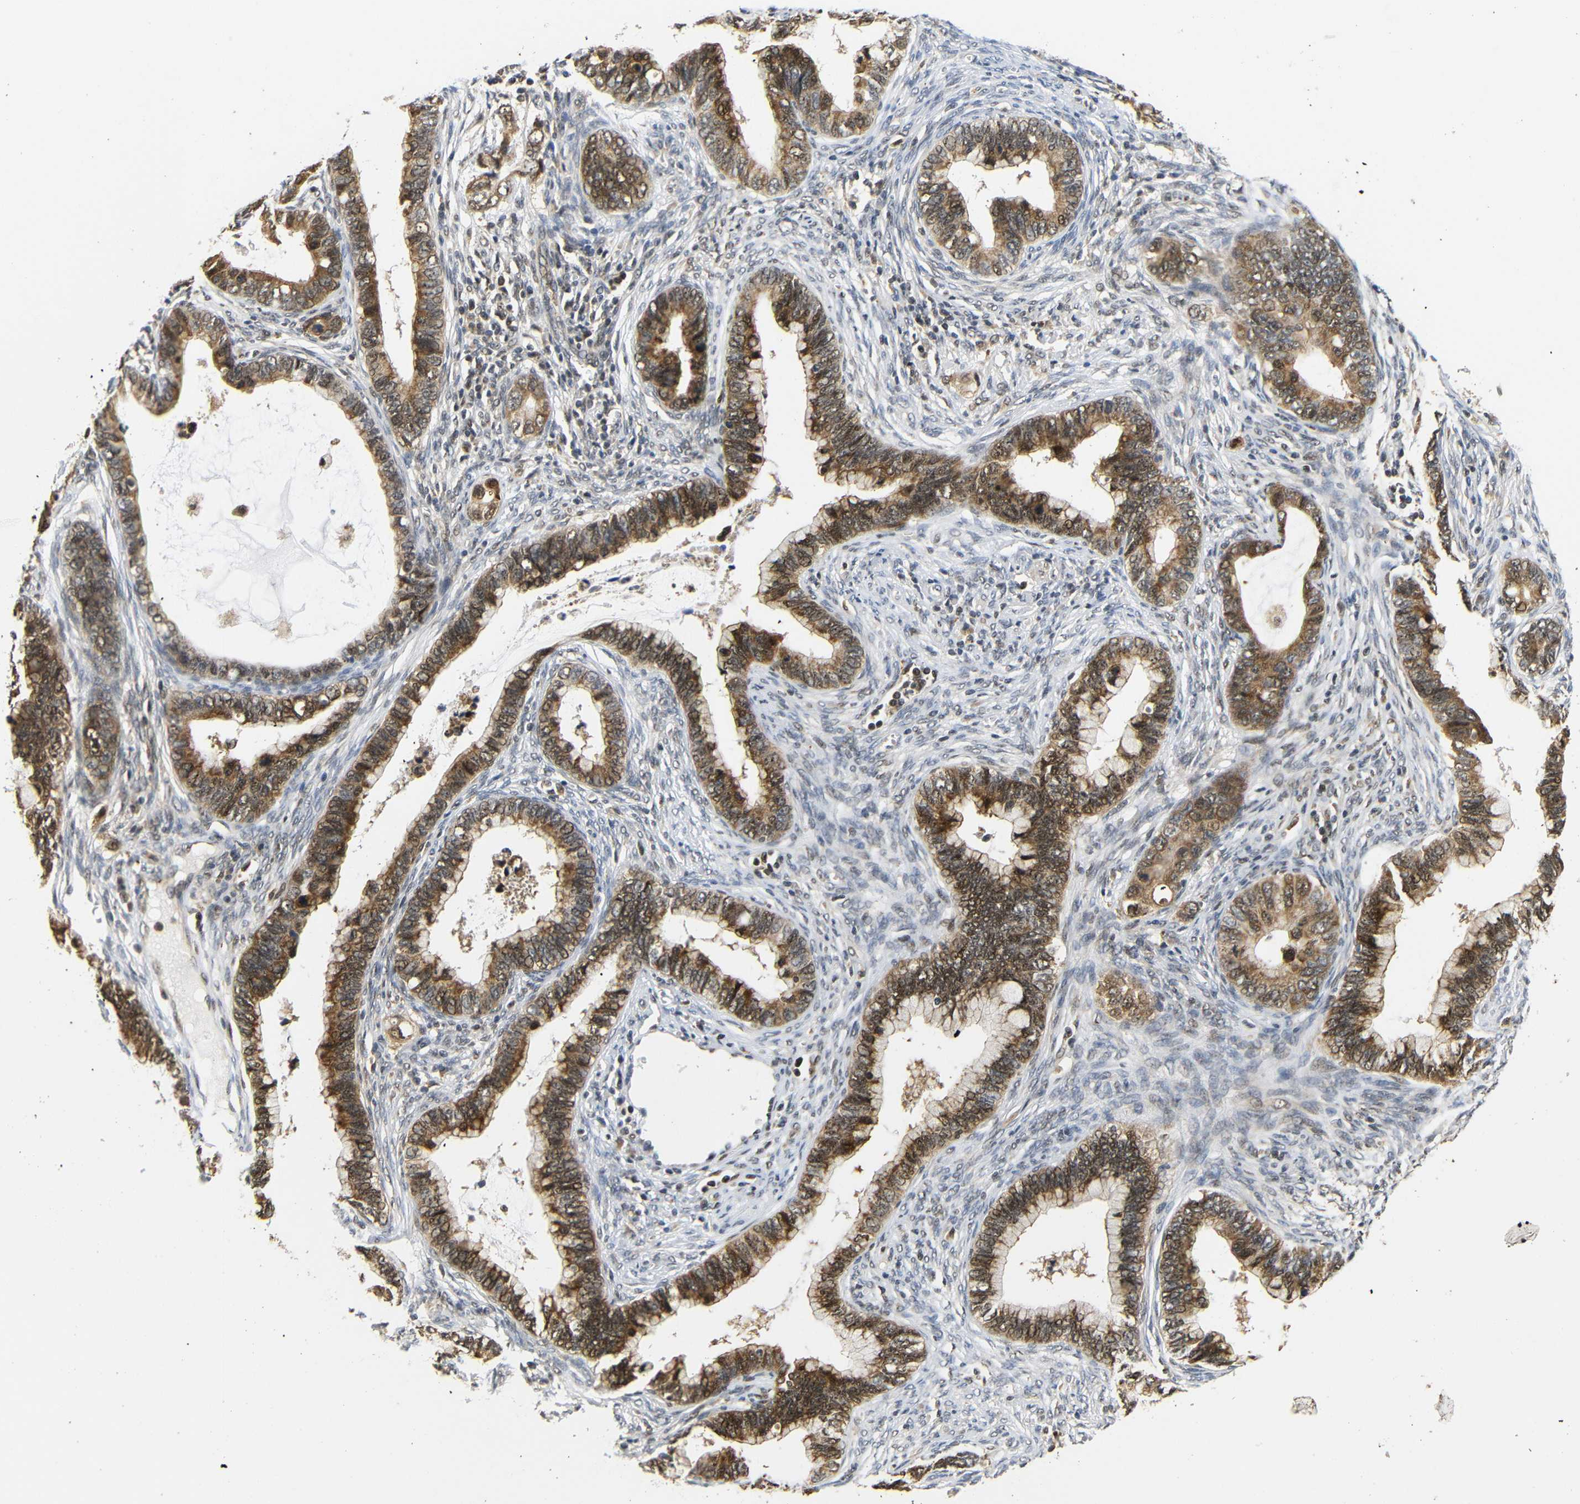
{"staining": {"intensity": "moderate", "quantity": ">75%", "location": "cytoplasmic/membranous"}, "tissue": "cervical cancer", "cell_type": "Tumor cells", "image_type": "cancer", "snomed": [{"axis": "morphology", "description": "Adenocarcinoma, NOS"}, {"axis": "topography", "description": "Cervix"}], "caption": "A photomicrograph showing moderate cytoplasmic/membranous expression in approximately >75% of tumor cells in adenocarcinoma (cervical), as visualized by brown immunohistochemical staining.", "gene": "GJA5", "patient": {"sex": "female", "age": 44}}